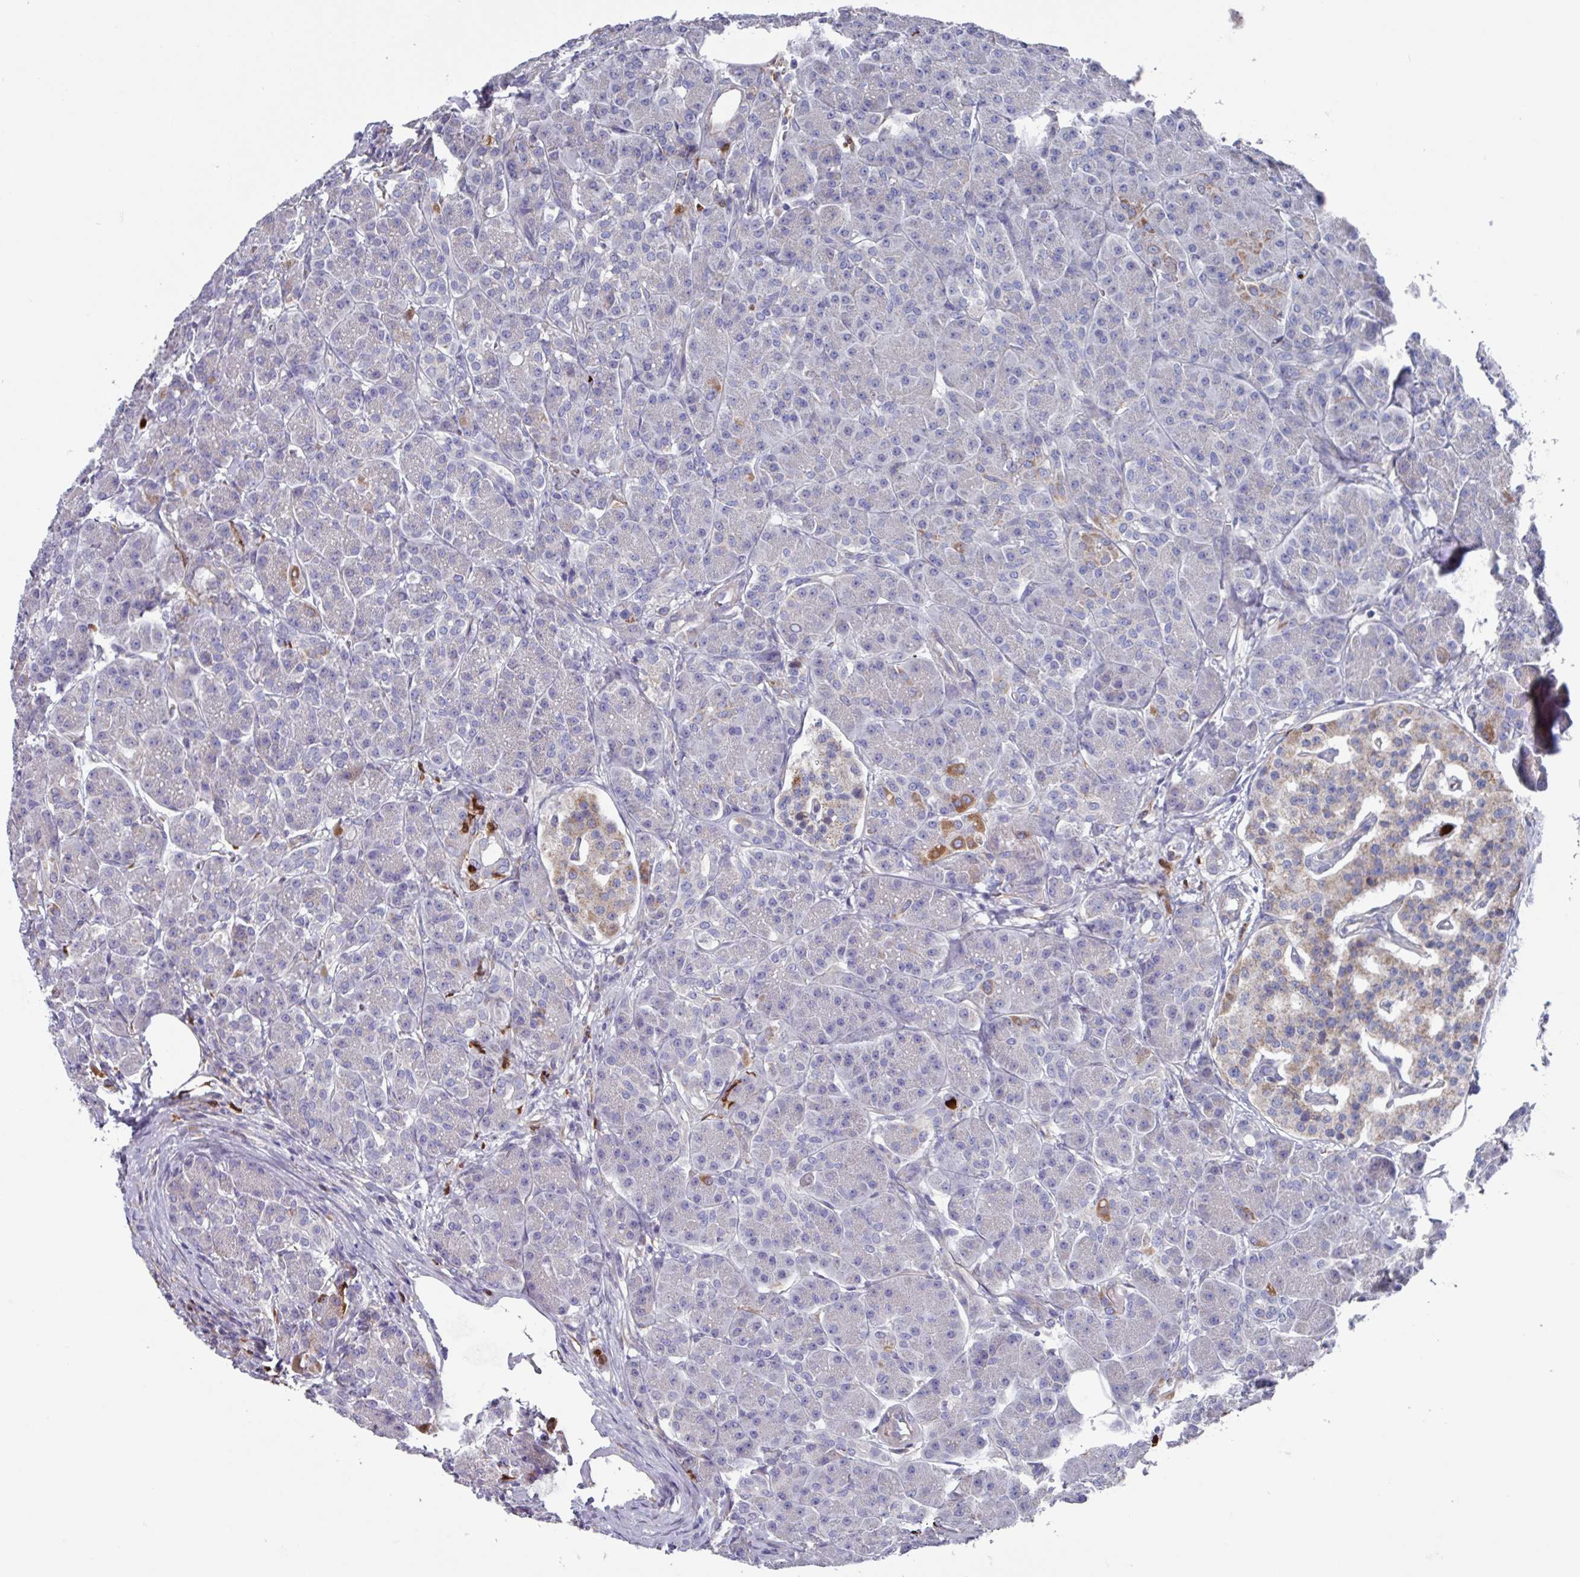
{"staining": {"intensity": "moderate", "quantity": "<25%", "location": "cytoplasmic/membranous"}, "tissue": "pancreas", "cell_type": "Exocrine glandular cells", "image_type": "normal", "snomed": [{"axis": "morphology", "description": "Normal tissue, NOS"}, {"axis": "topography", "description": "Pancreas"}], "caption": "IHC photomicrograph of benign pancreas: human pancreas stained using IHC exhibits low levels of moderate protein expression localized specifically in the cytoplasmic/membranous of exocrine glandular cells, appearing as a cytoplasmic/membranous brown color.", "gene": "UQCC2", "patient": {"sex": "male", "age": 63}}